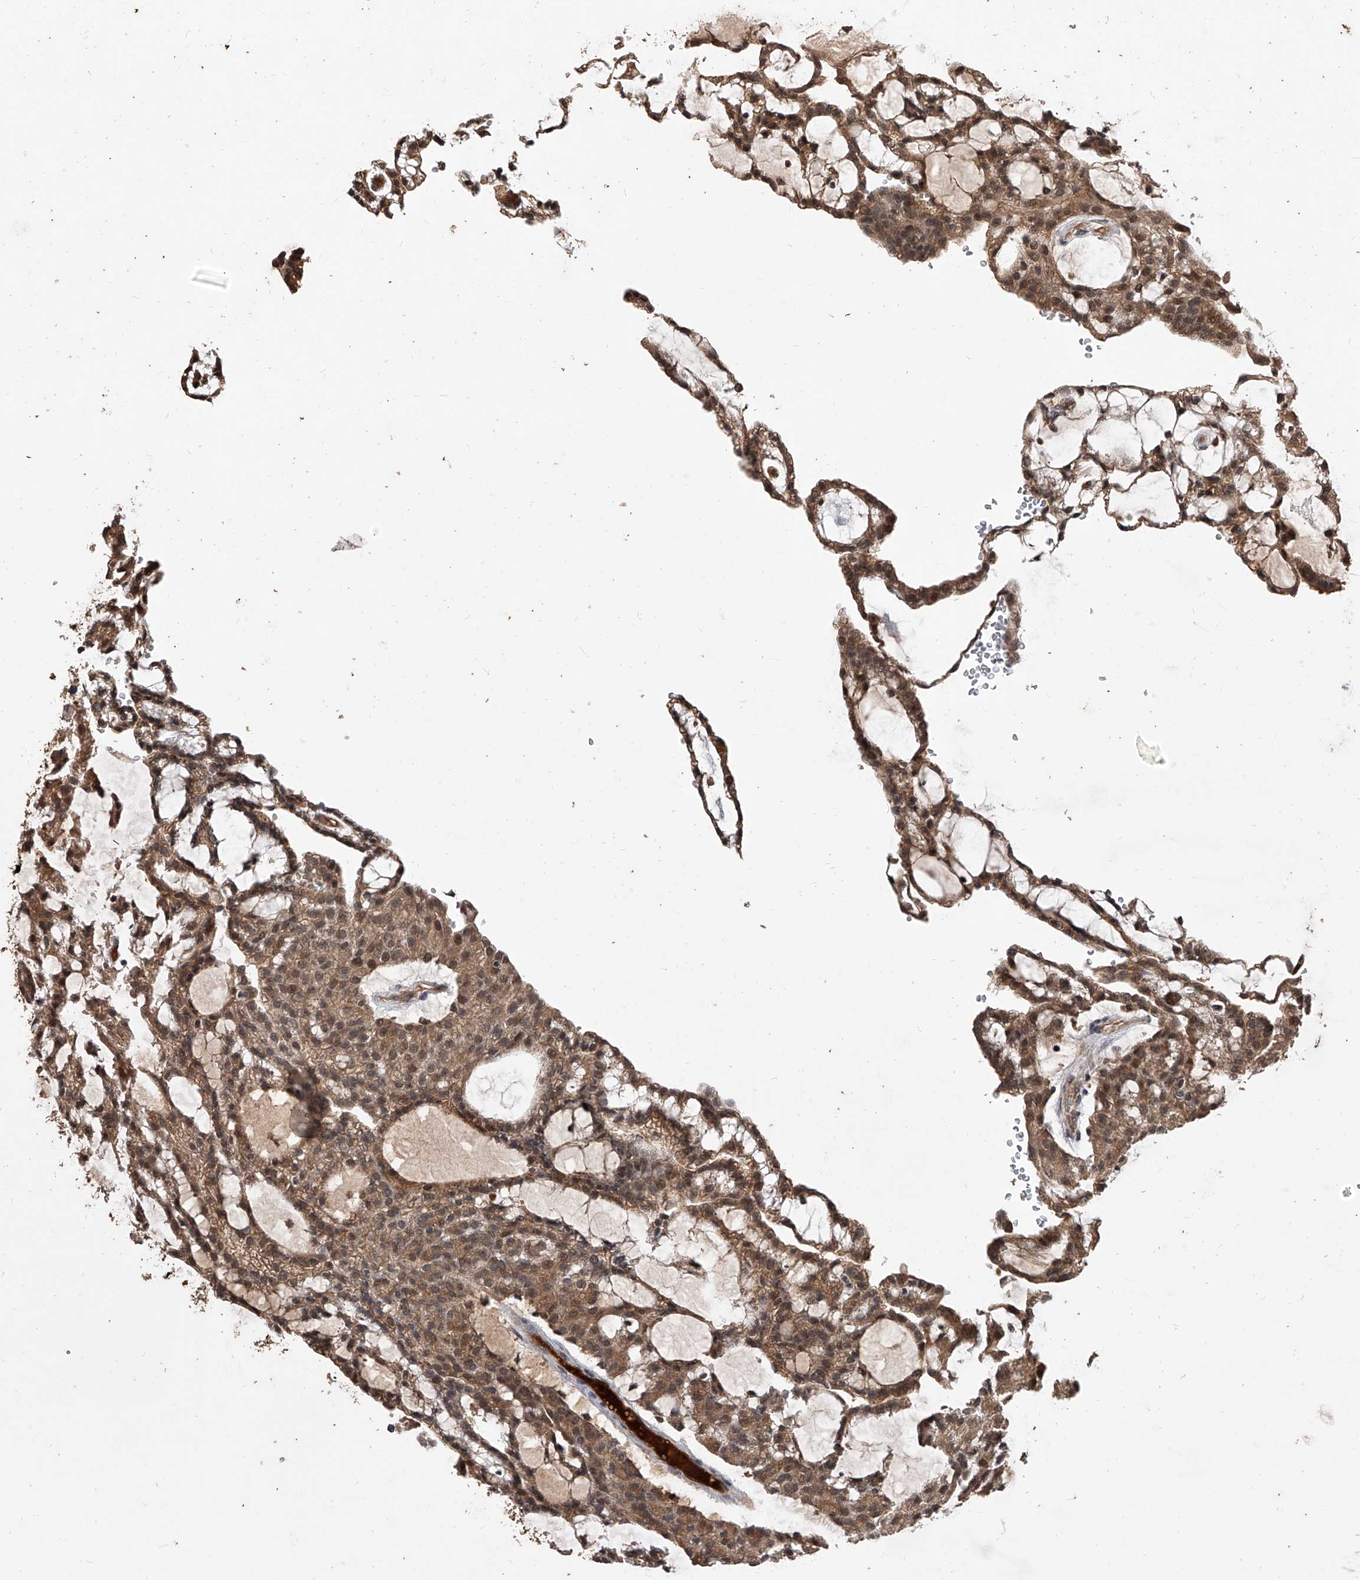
{"staining": {"intensity": "moderate", "quantity": ">75%", "location": "cytoplasmic/membranous,nuclear"}, "tissue": "renal cancer", "cell_type": "Tumor cells", "image_type": "cancer", "snomed": [{"axis": "morphology", "description": "Adenocarcinoma, NOS"}, {"axis": "topography", "description": "Kidney"}], "caption": "IHC of human renal cancer (adenocarcinoma) displays medium levels of moderate cytoplasmic/membranous and nuclear expression in approximately >75% of tumor cells.", "gene": "CFAP410", "patient": {"sex": "male", "age": 63}}